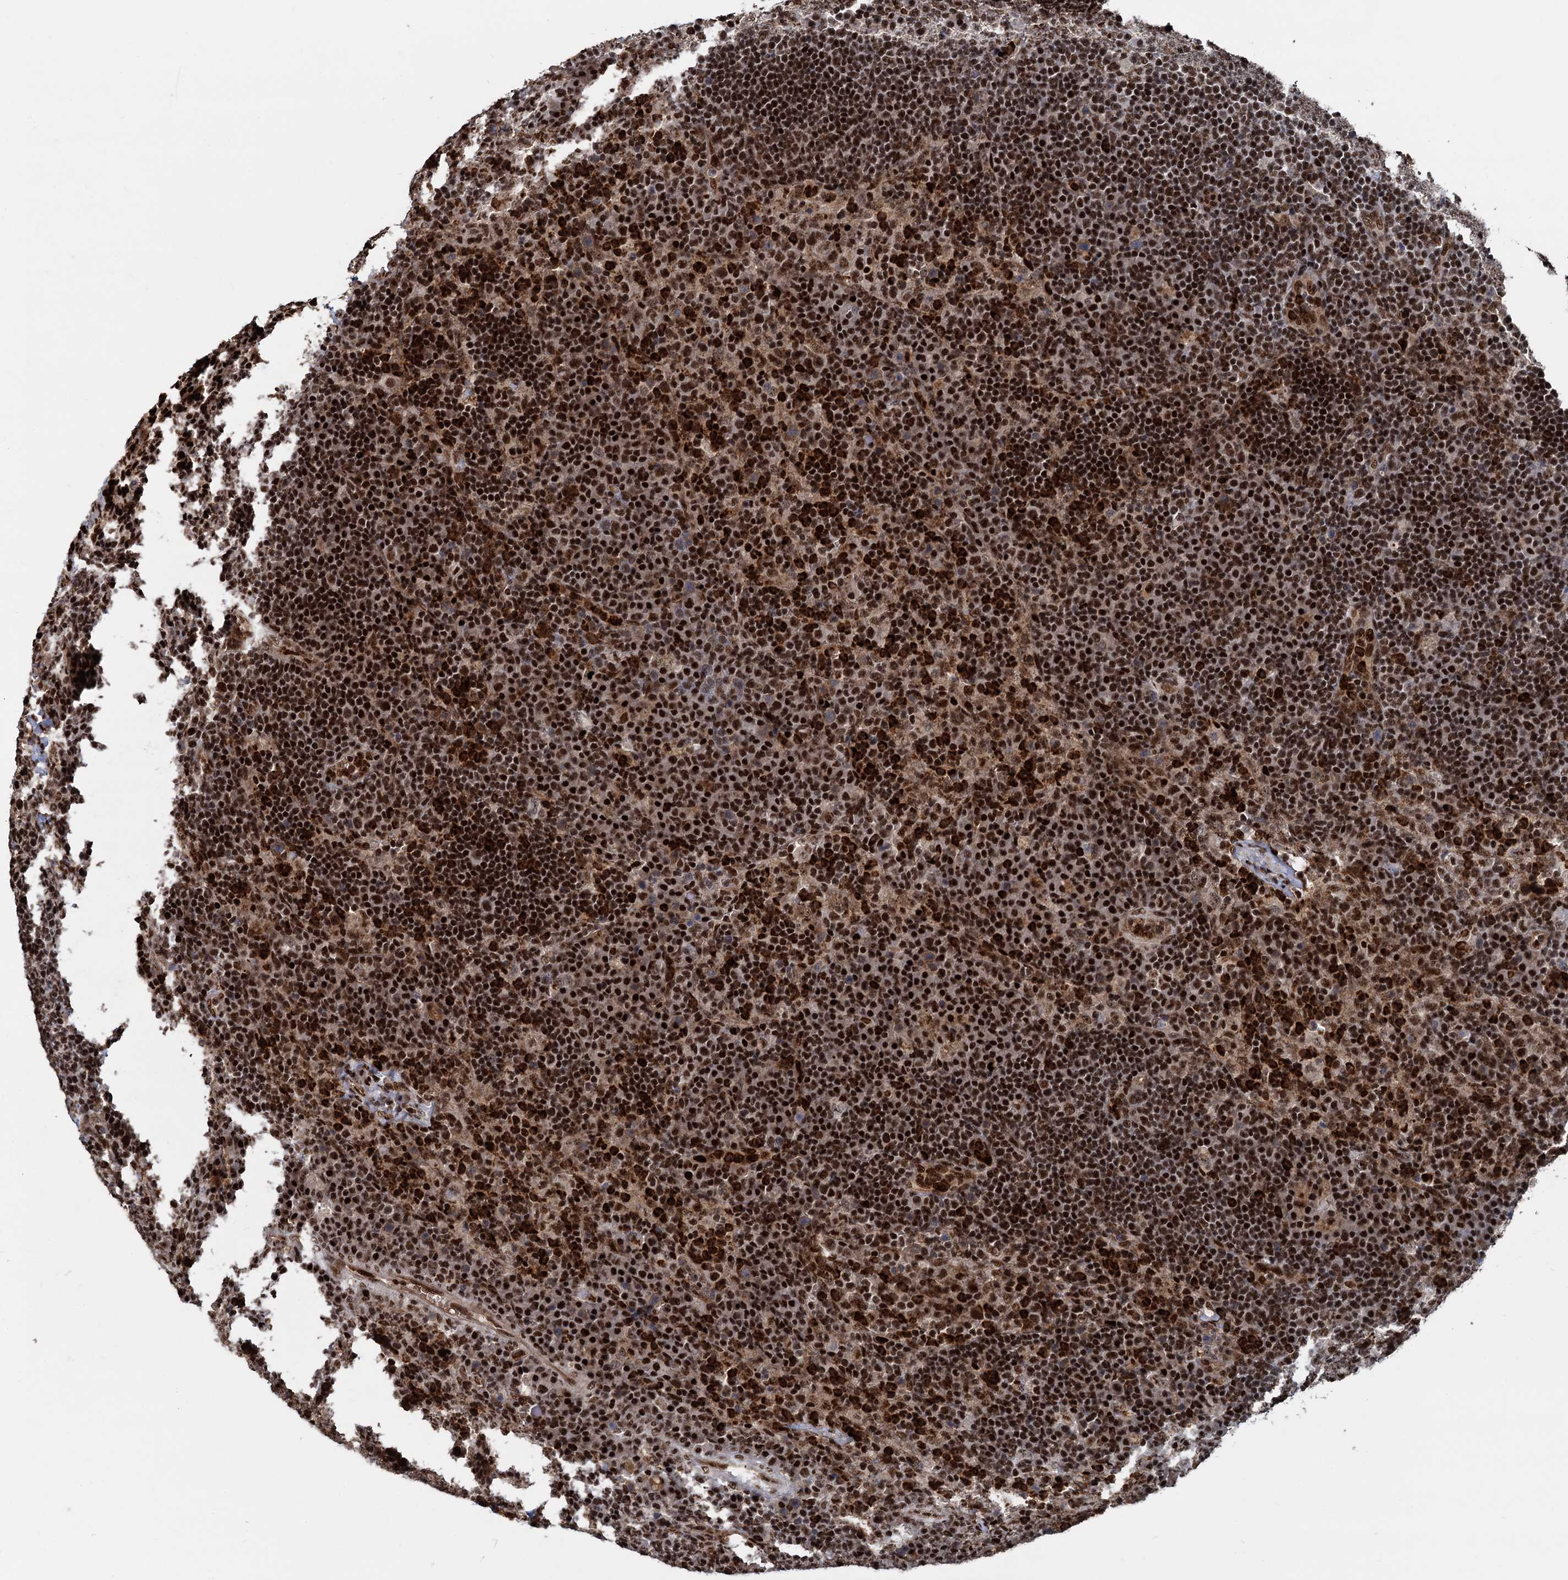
{"staining": {"intensity": "moderate", "quantity": ">75%", "location": "nuclear"}, "tissue": "lymph node", "cell_type": "Germinal center cells", "image_type": "normal", "snomed": [{"axis": "morphology", "description": "Normal tissue, NOS"}, {"axis": "topography", "description": "Lymph node"}], "caption": "A photomicrograph showing moderate nuclear positivity in about >75% of germinal center cells in benign lymph node, as visualized by brown immunohistochemical staining.", "gene": "ANKRD49", "patient": {"sex": "female", "age": 70}}